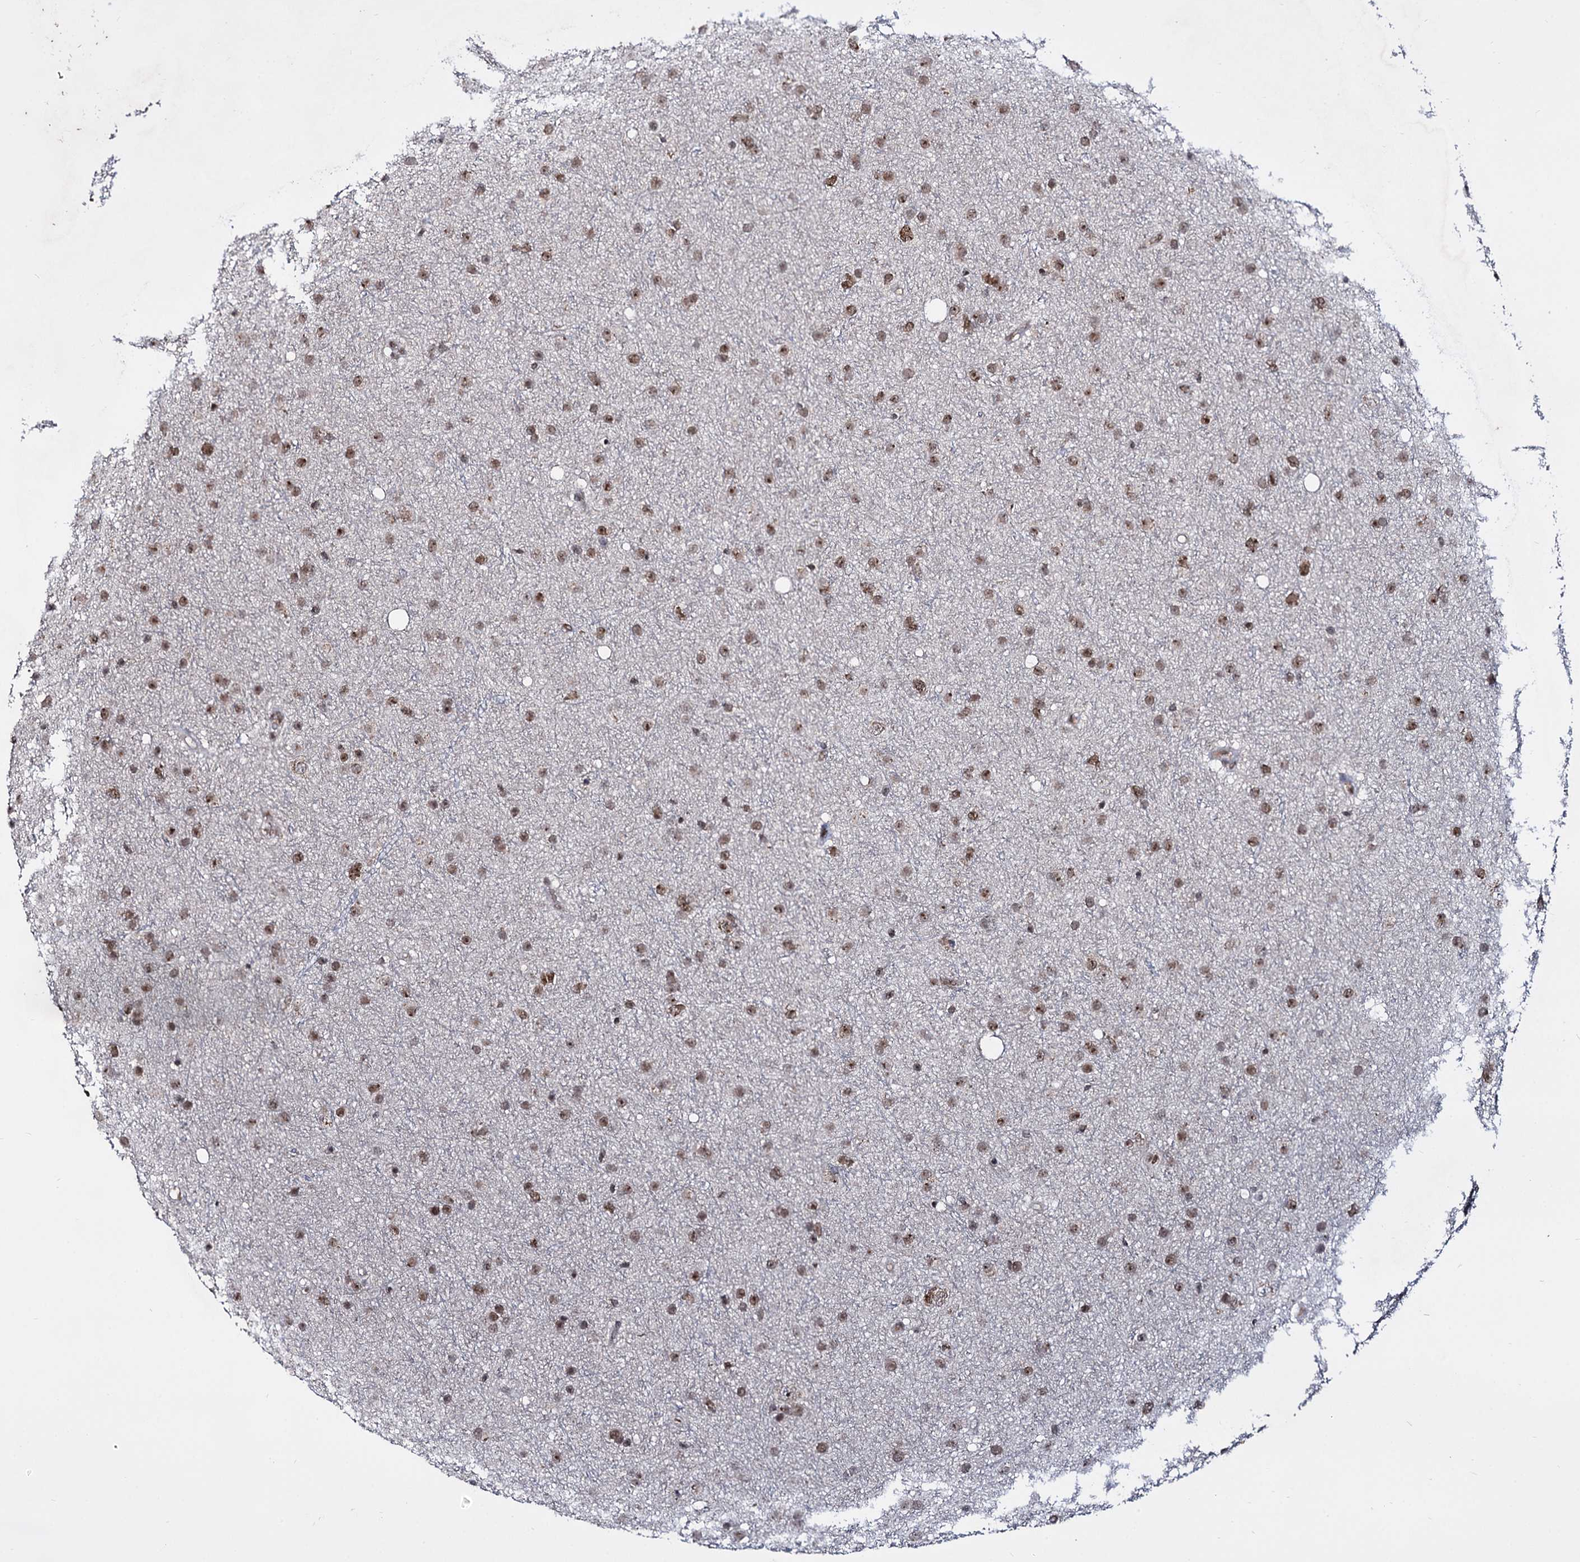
{"staining": {"intensity": "moderate", "quantity": ">75%", "location": "nuclear"}, "tissue": "glioma", "cell_type": "Tumor cells", "image_type": "cancer", "snomed": [{"axis": "morphology", "description": "Glioma, malignant, Low grade"}, {"axis": "topography", "description": "Cerebral cortex"}], "caption": "This photomicrograph displays glioma stained with IHC to label a protein in brown. The nuclear of tumor cells show moderate positivity for the protein. Nuclei are counter-stained blue.", "gene": "SMCHD1", "patient": {"sex": "female", "age": 39}}